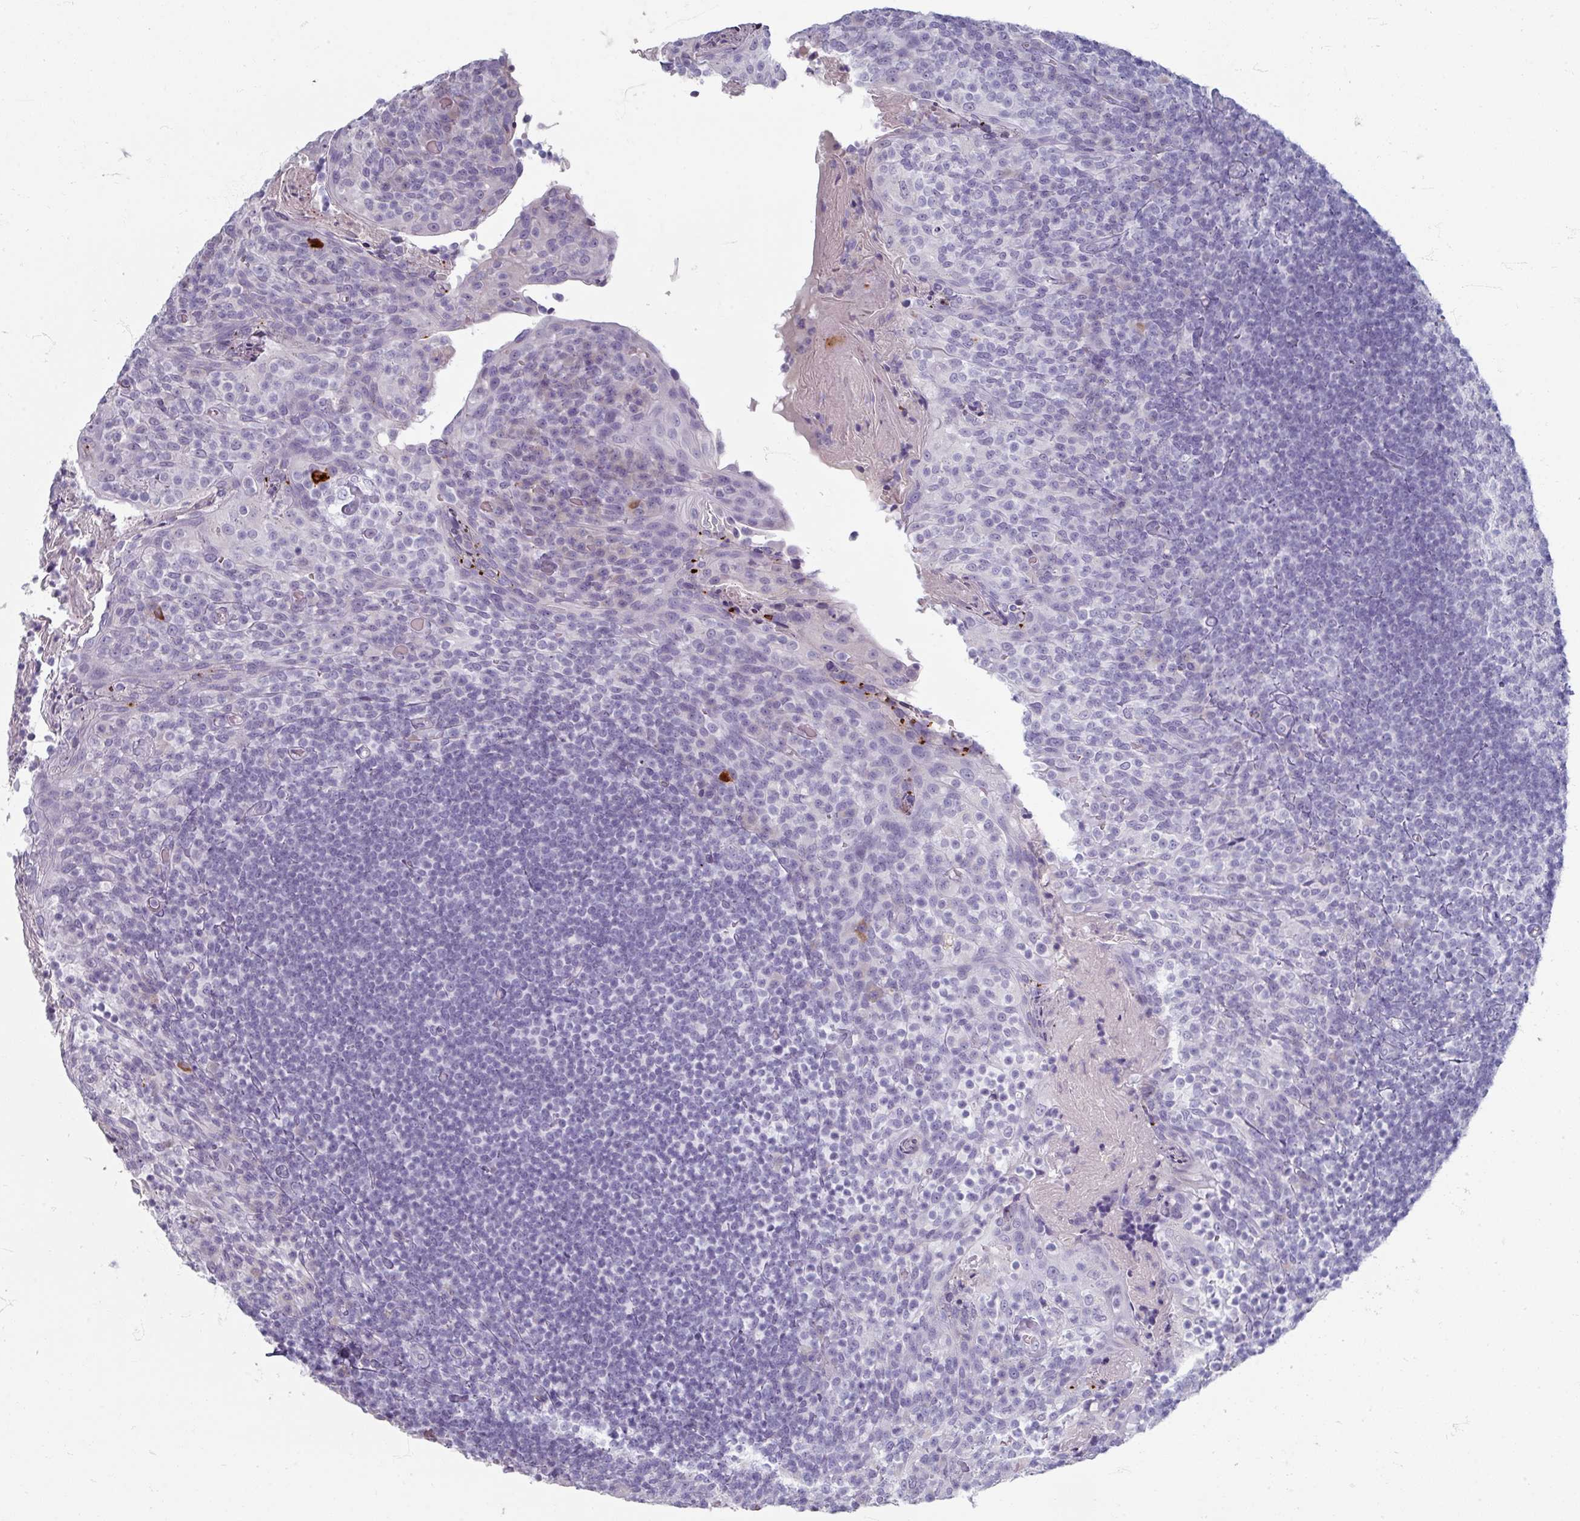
{"staining": {"intensity": "negative", "quantity": "none", "location": "none"}, "tissue": "tonsil", "cell_type": "Germinal center cells", "image_type": "normal", "snomed": [{"axis": "morphology", "description": "Normal tissue, NOS"}, {"axis": "topography", "description": "Tonsil"}], "caption": "Protein analysis of unremarkable tonsil displays no significant expression in germinal center cells.", "gene": "ZNF878", "patient": {"sex": "female", "age": 10}}